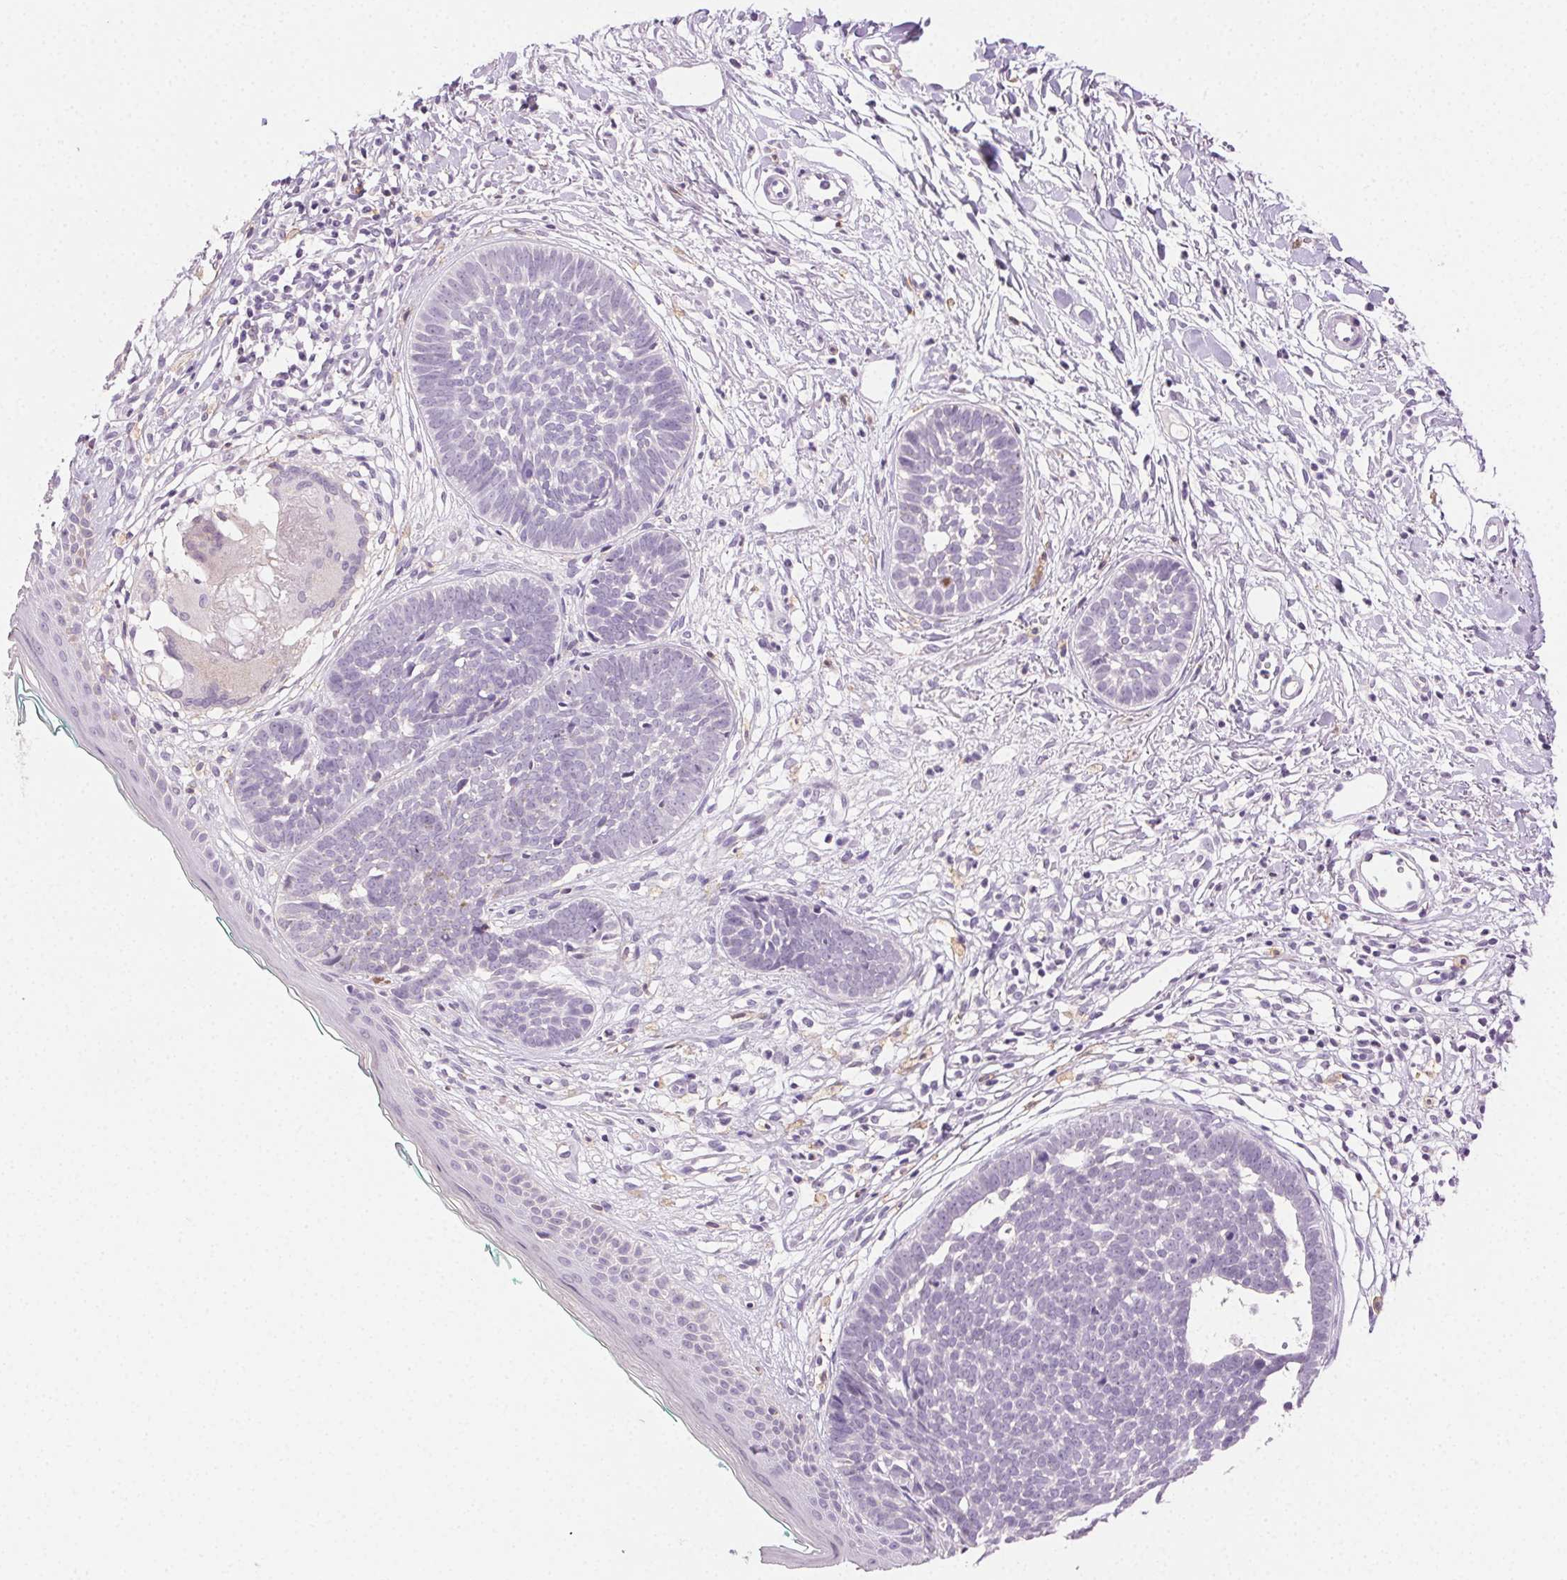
{"staining": {"intensity": "negative", "quantity": "none", "location": "none"}, "tissue": "skin cancer", "cell_type": "Tumor cells", "image_type": "cancer", "snomed": [{"axis": "morphology", "description": "Basal cell carcinoma"}, {"axis": "topography", "description": "Skin"}, {"axis": "topography", "description": "Skin of neck"}, {"axis": "topography", "description": "Skin of shoulder"}, {"axis": "topography", "description": "Skin of back"}], "caption": "This is an immunohistochemistry image of skin cancer. There is no positivity in tumor cells.", "gene": "AKAP5", "patient": {"sex": "male", "age": 80}}